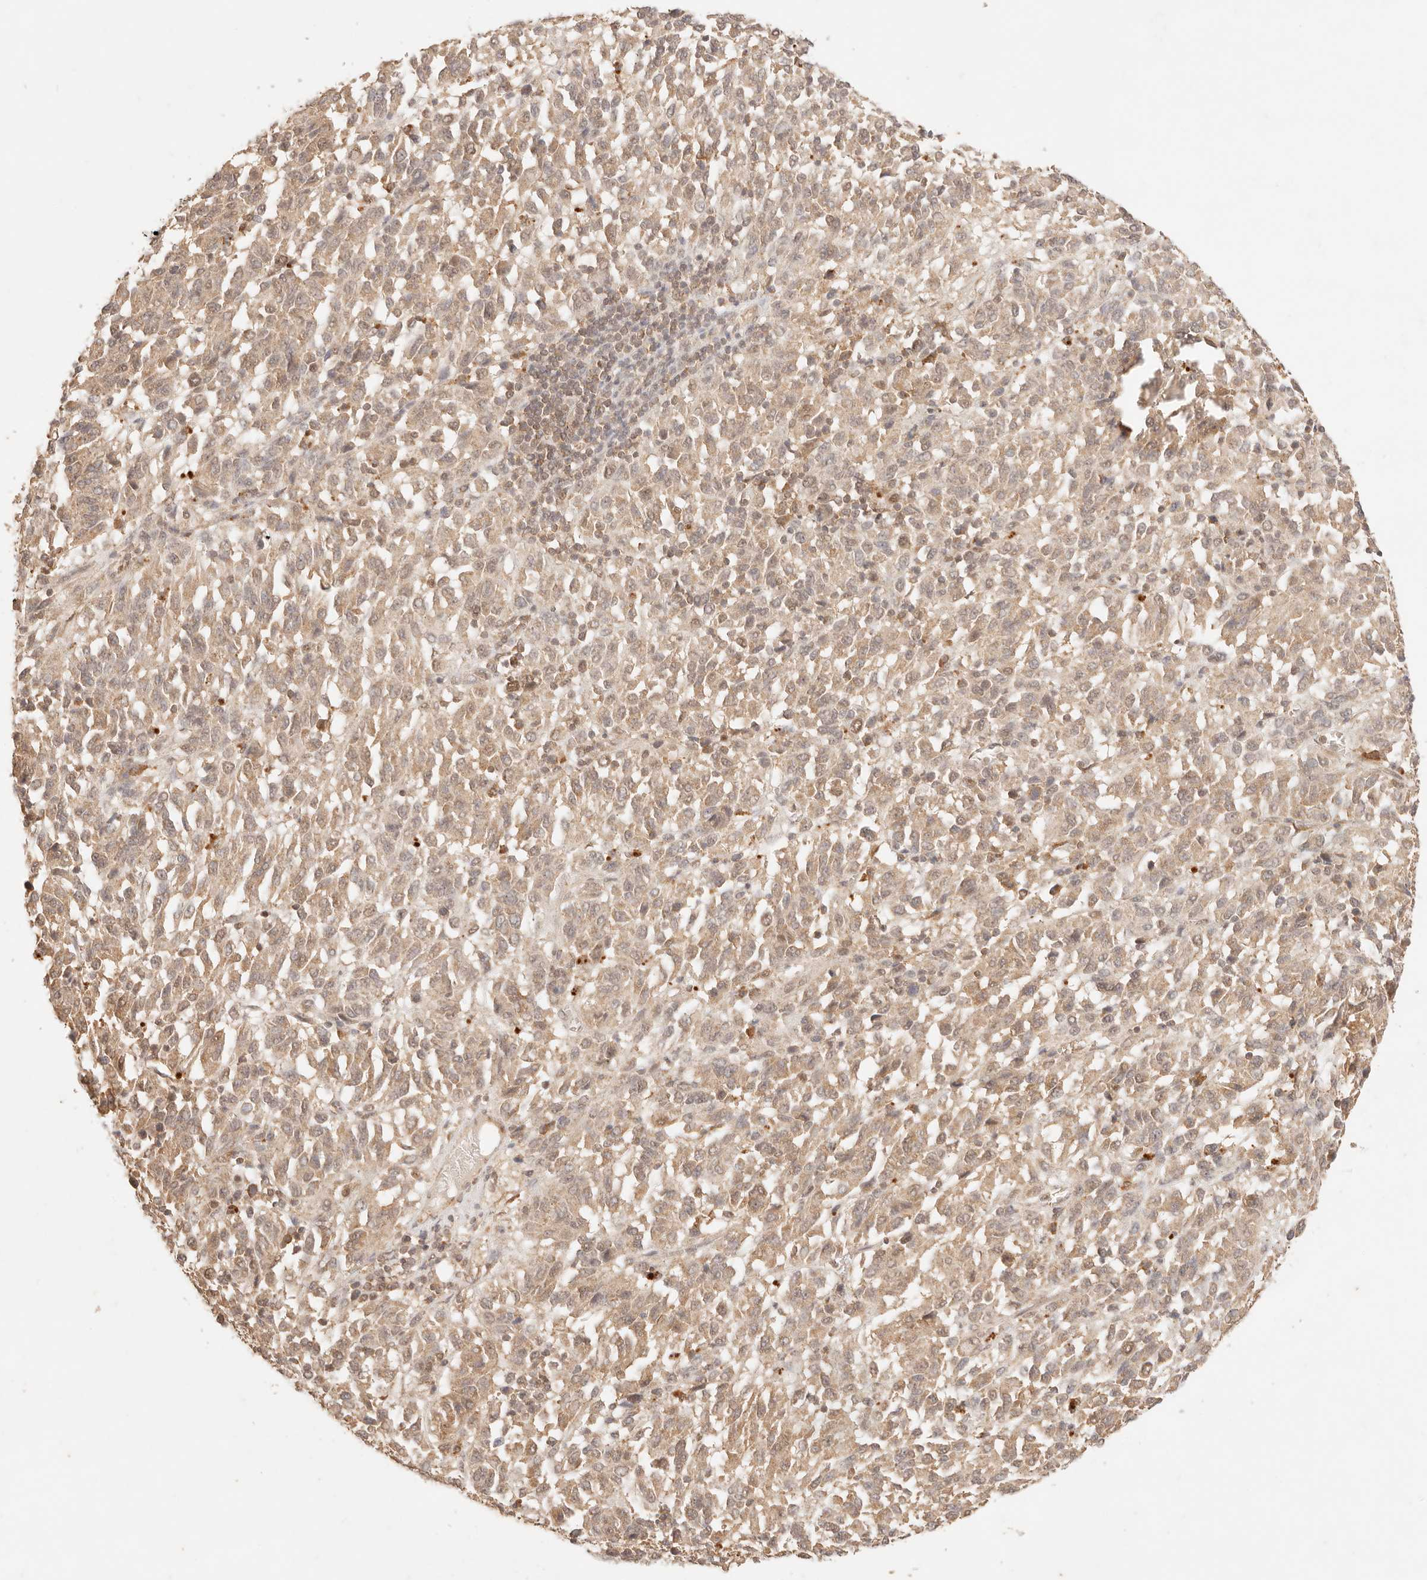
{"staining": {"intensity": "moderate", "quantity": ">75%", "location": "cytoplasmic/membranous"}, "tissue": "melanoma", "cell_type": "Tumor cells", "image_type": "cancer", "snomed": [{"axis": "morphology", "description": "Malignant melanoma, Metastatic site"}, {"axis": "topography", "description": "Lung"}], "caption": "IHC image of neoplastic tissue: malignant melanoma (metastatic site) stained using immunohistochemistry exhibits medium levels of moderate protein expression localized specifically in the cytoplasmic/membranous of tumor cells, appearing as a cytoplasmic/membranous brown color.", "gene": "TRIM11", "patient": {"sex": "male", "age": 64}}